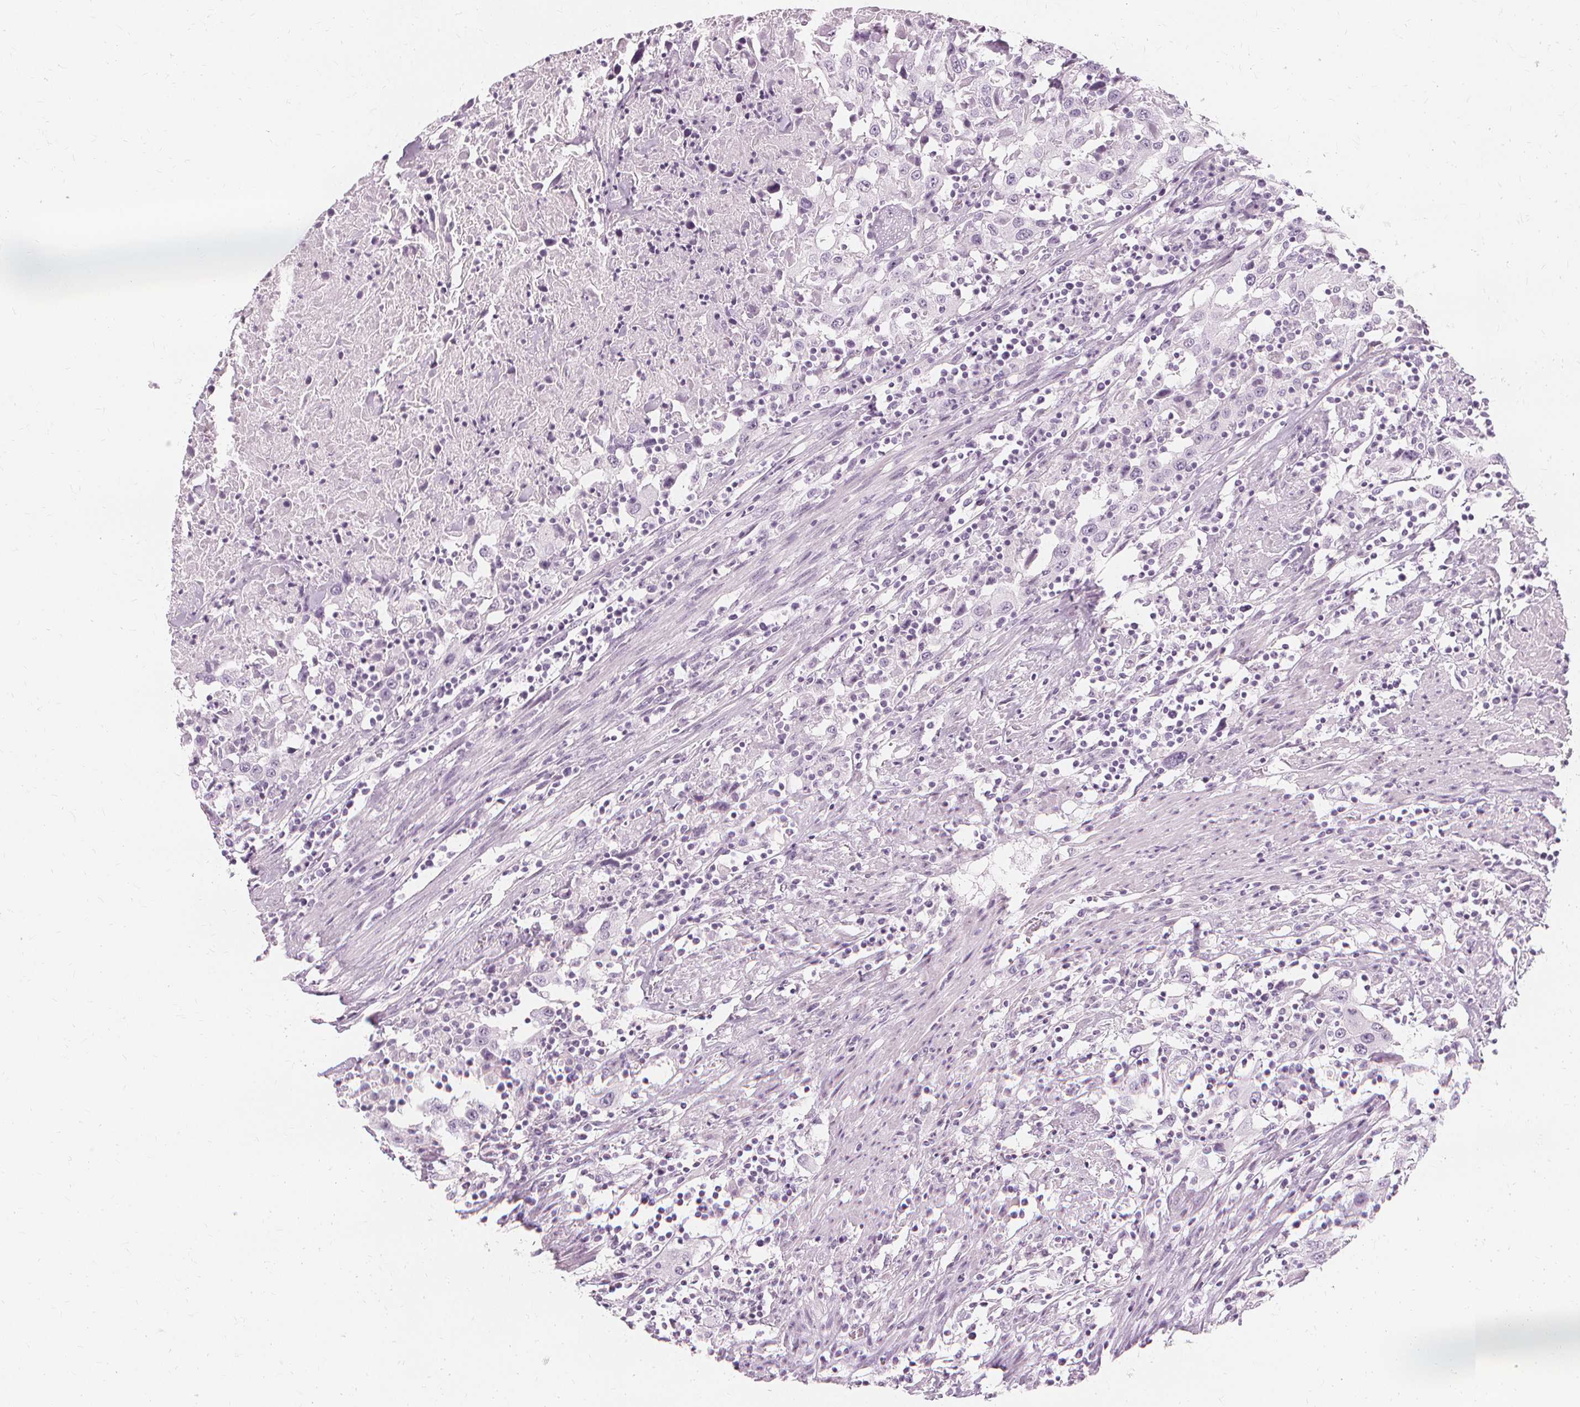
{"staining": {"intensity": "negative", "quantity": "none", "location": "none"}, "tissue": "urothelial cancer", "cell_type": "Tumor cells", "image_type": "cancer", "snomed": [{"axis": "morphology", "description": "Urothelial carcinoma, High grade"}, {"axis": "topography", "description": "Urinary bladder"}], "caption": "Urothelial carcinoma (high-grade) was stained to show a protein in brown. There is no significant staining in tumor cells.", "gene": "TFF1", "patient": {"sex": "male", "age": 61}}